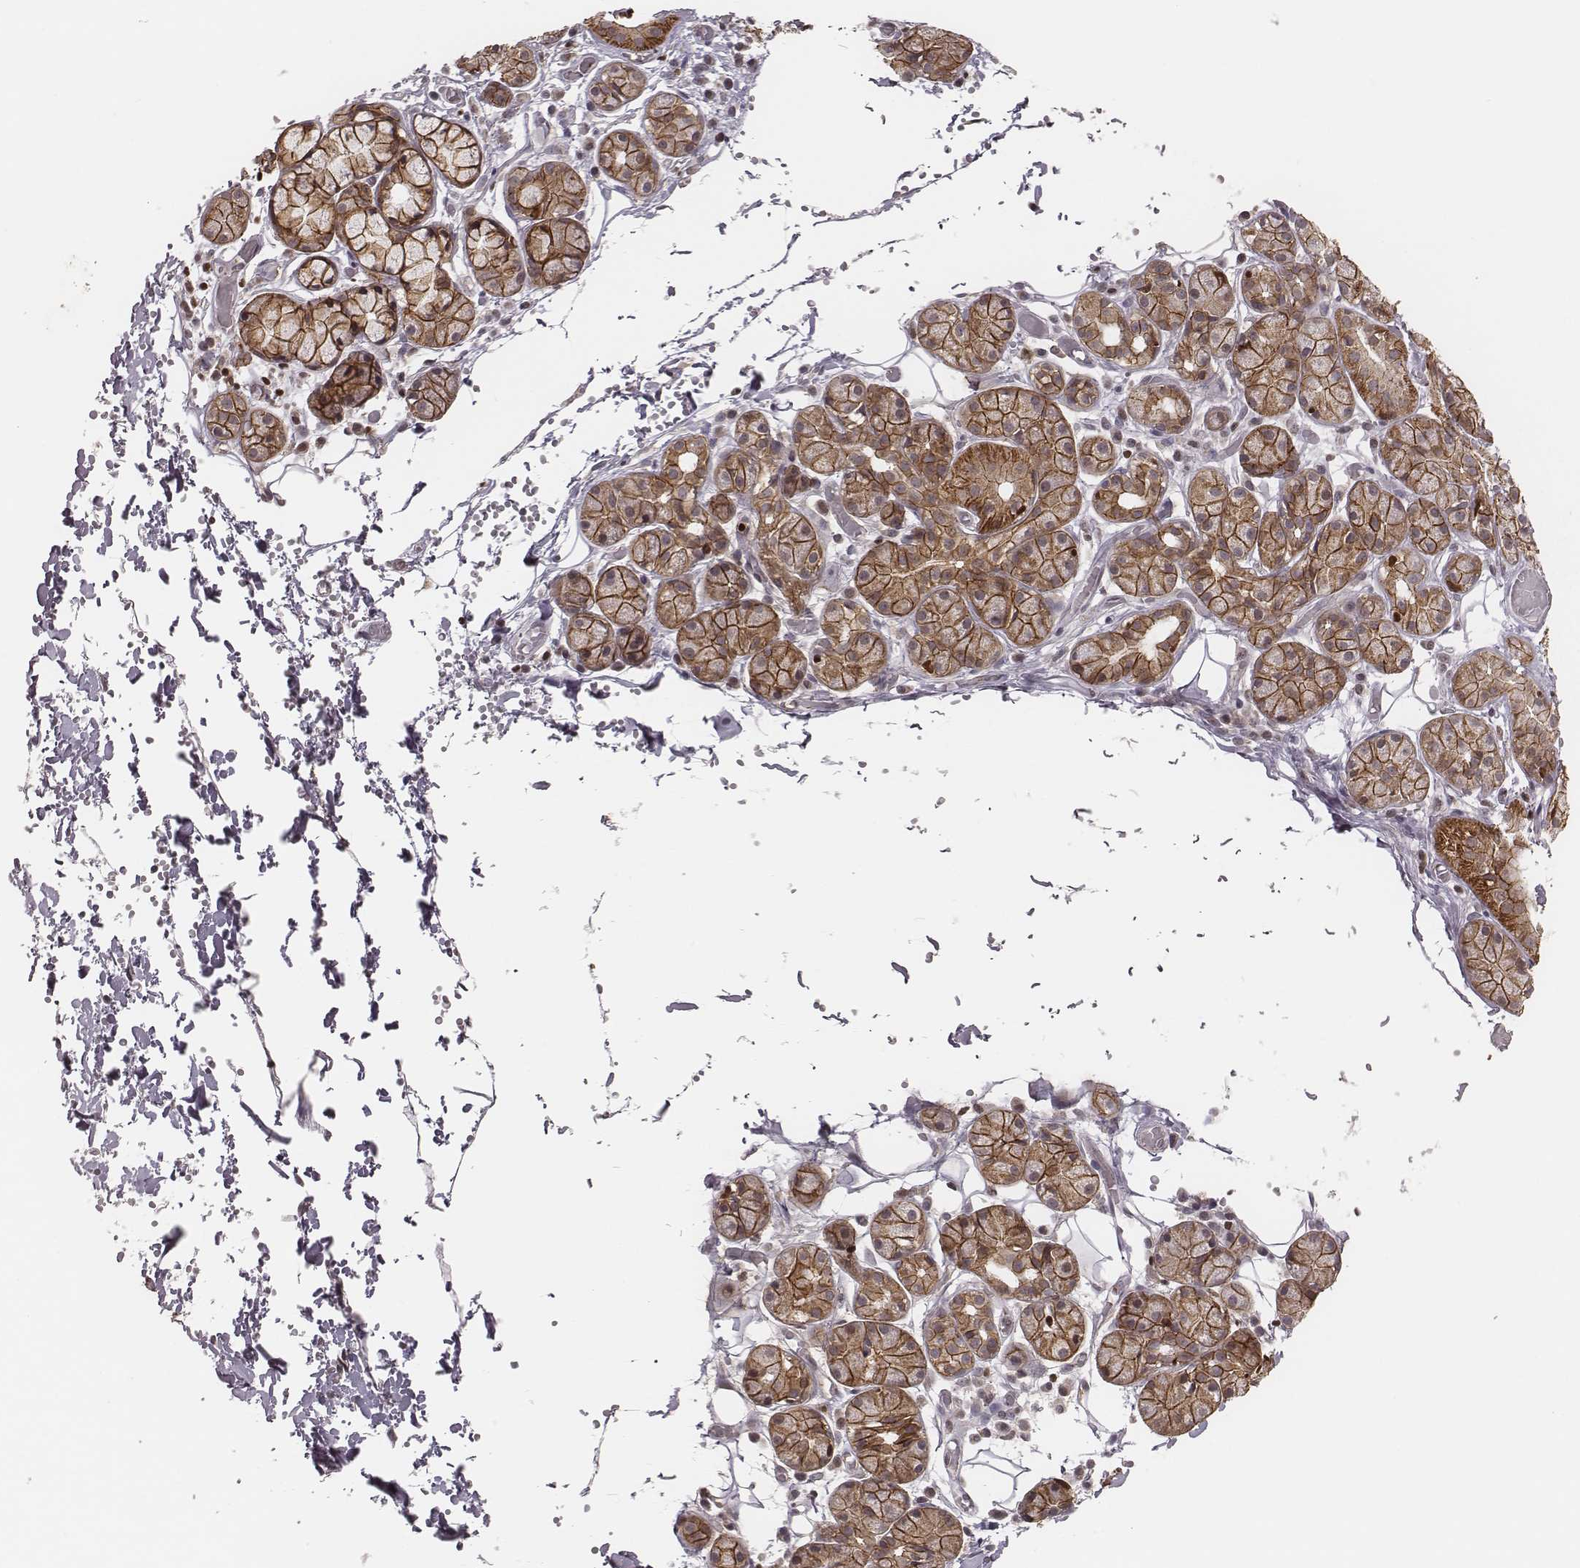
{"staining": {"intensity": "moderate", "quantity": ">75%", "location": "cytoplasmic/membranous"}, "tissue": "salivary gland", "cell_type": "Glandular cells", "image_type": "normal", "snomed": [{"axis": "morphology", "description": "Normal tissue, NOS"}, {"axis": "topography", "description": "Salivary gland"}, {"axis": "topography", "description": "Peripheral nerve tissue"}], "caption": "Protein staining of normal salivary gland displays moderate cytoplasmic/membranous expression in approximately >75% of glandular cells.", "gene": "WDR59", "patient": {"sex": "male", "age": 71}}